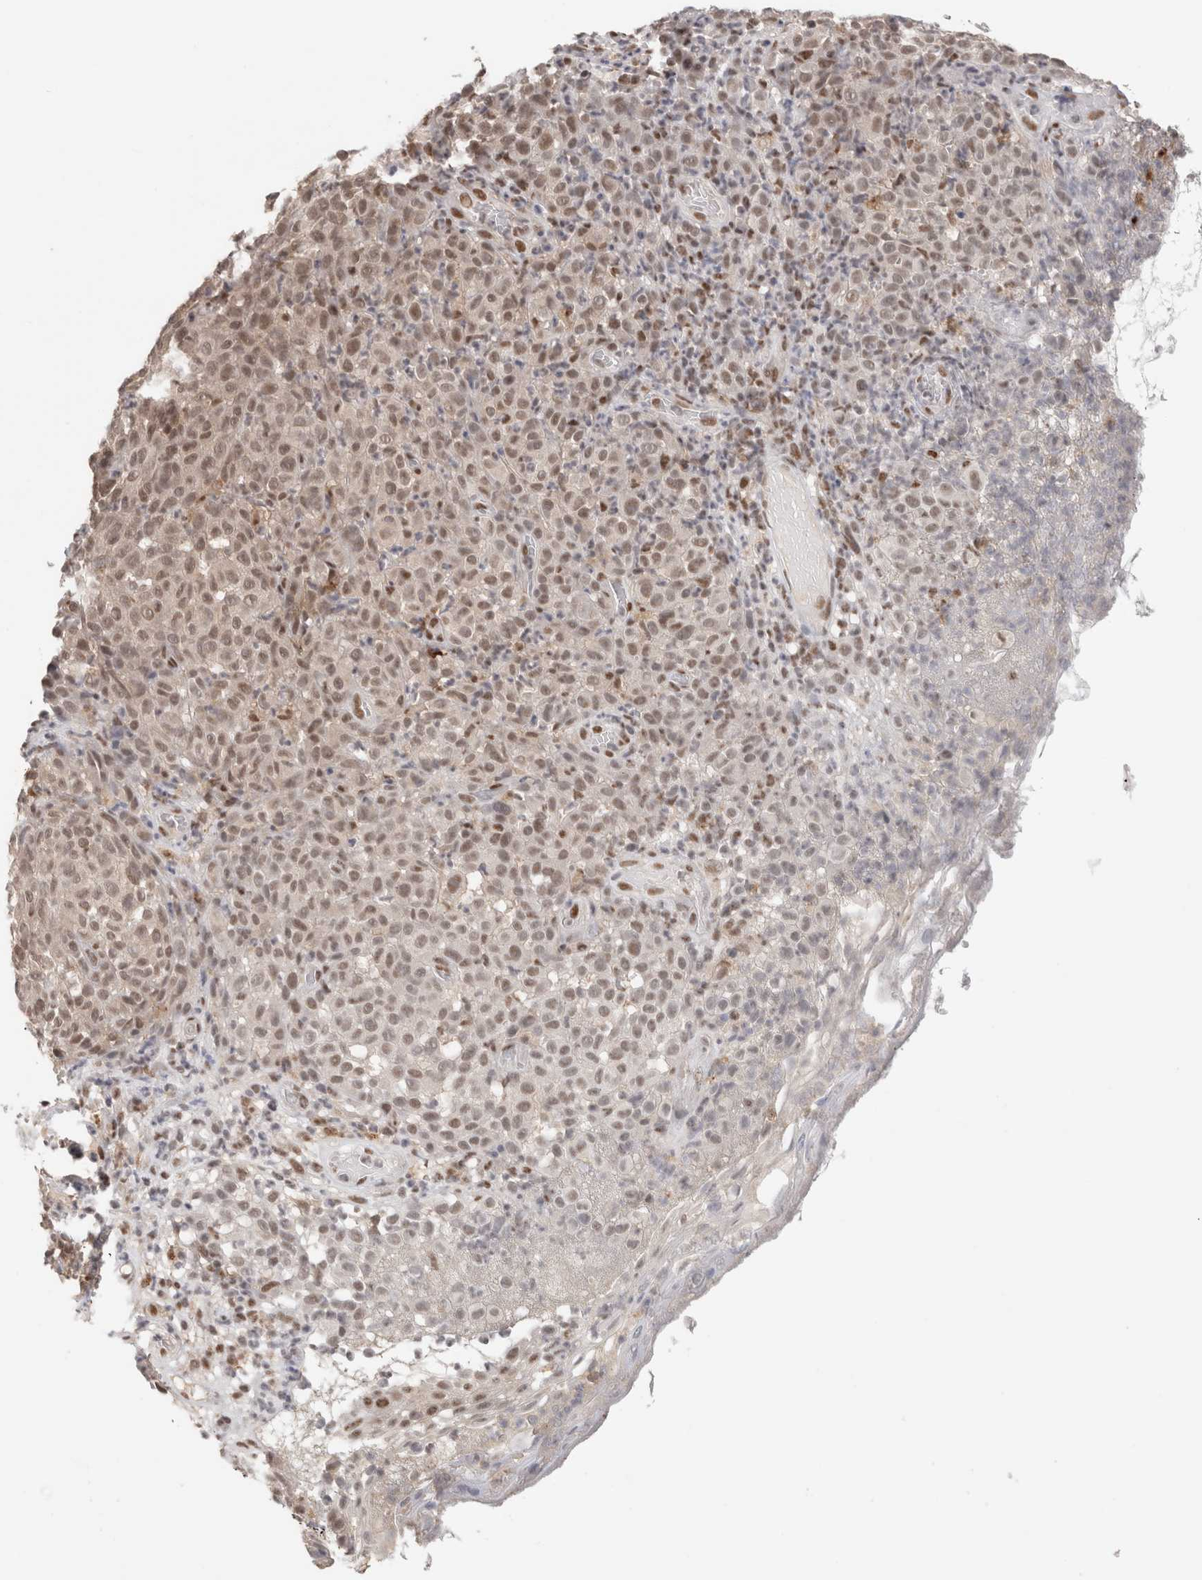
{"staining": {"intensity": "weak", "quantity": "25%-75%", "location": "nuclear"}, "tissue": "melanoma", "cell_type": "Tumor cells", "image_type": "cancer", "snomed": [{"axis": "morphology", "description": "Malignant melanoma, NOS"}, {"axis": "topography", "description": "Skin"}], "caption": "About 25%-75% of tumor cells in human malignant melanoma display weak nuclear protein expression as visualized by brown immunohistochemical staining.", "gene": "ZNF830", "patient": {"sex": "female", "age": 82}}